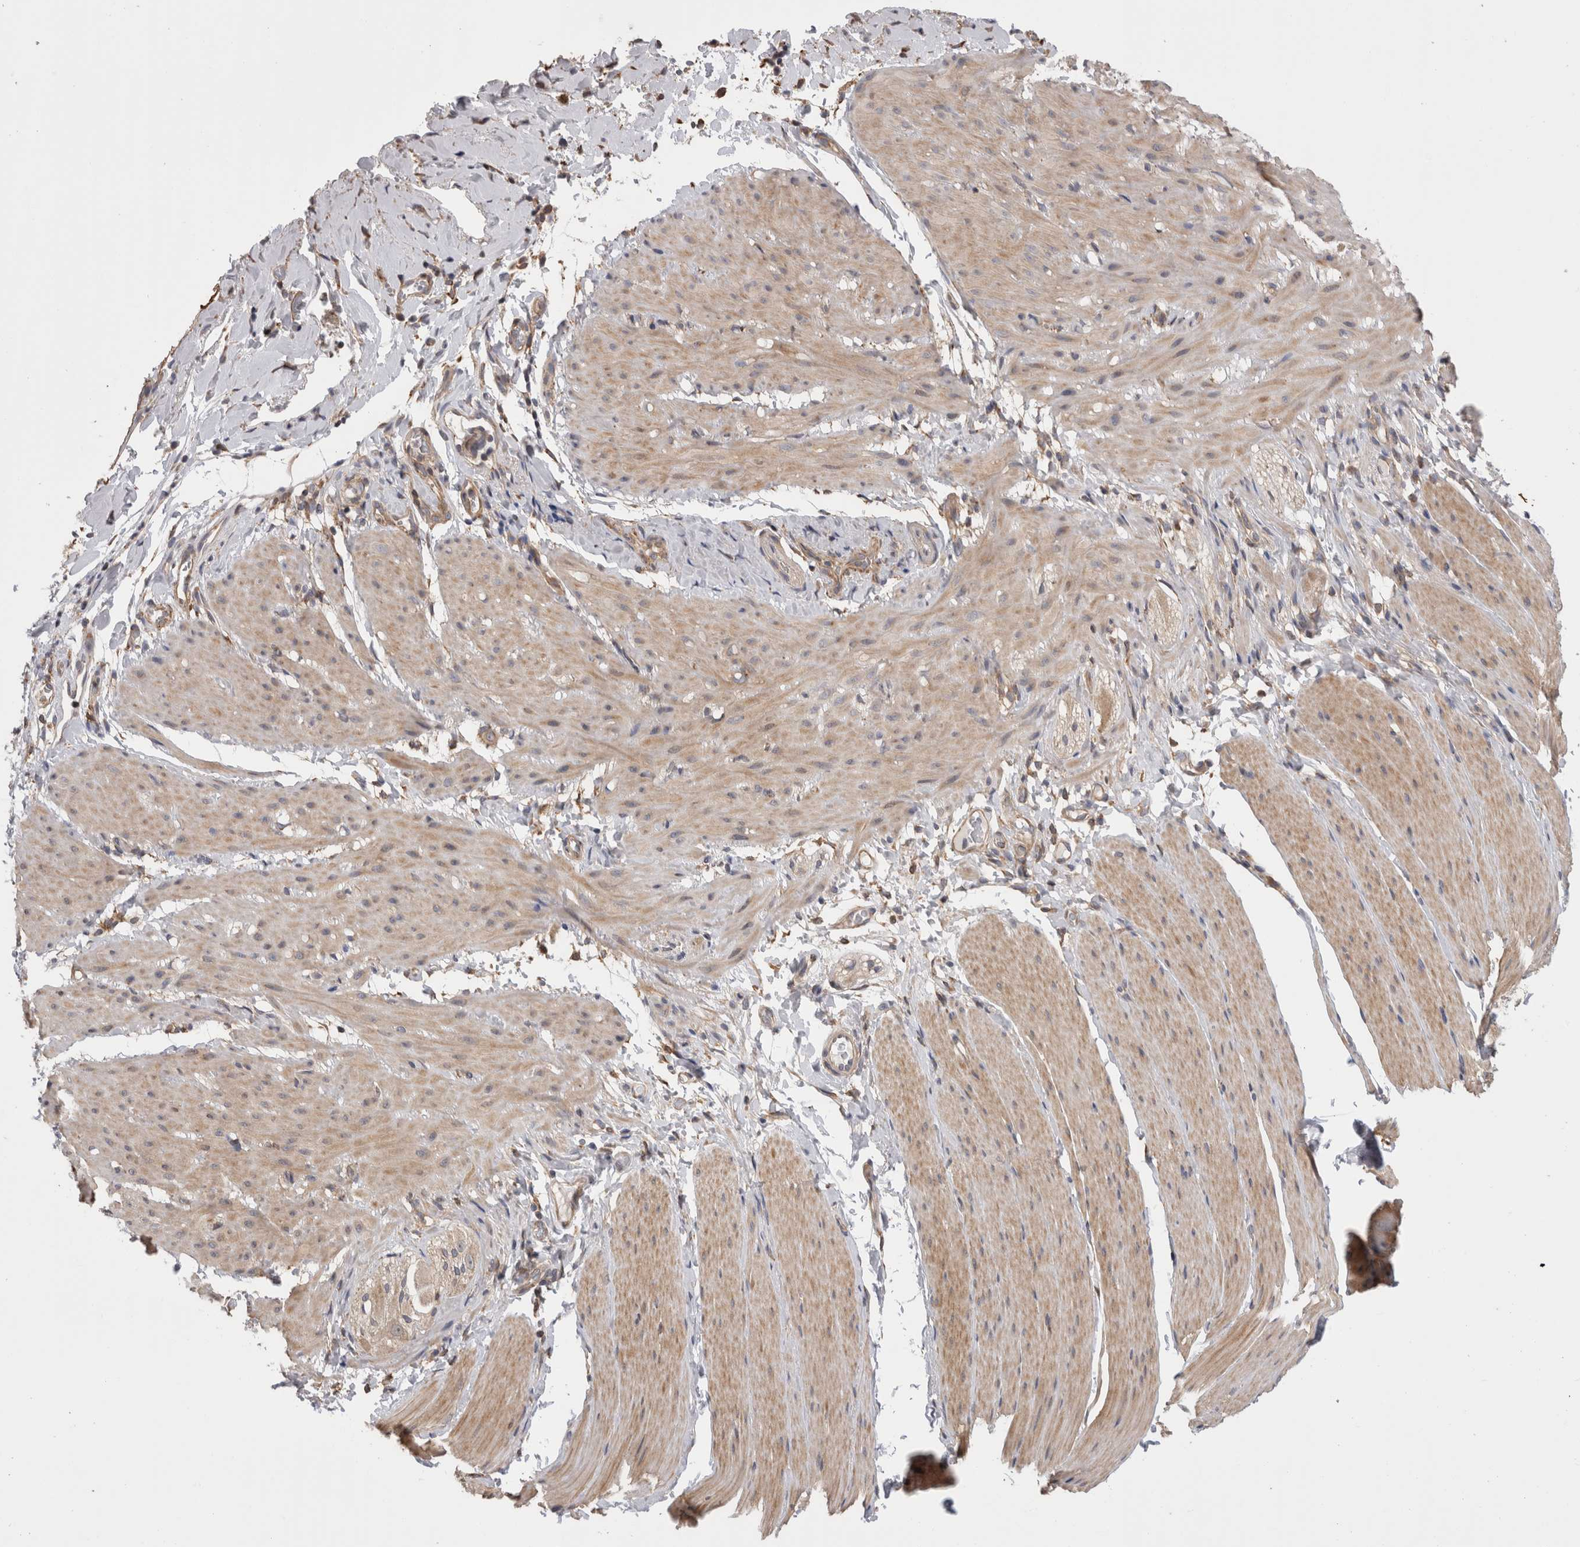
{"staining": {"intensity": "weak", "quantity": "25%-75%", "location": "cytoplasmic/membranous"}, "tissue": "smooth muscle", "cell_type": "Smooth muscle cells", "image_type": "normal", "snomed": [{"axis": "morphology", "description": "Normal tissue, NOS"}, {"axis": "topography", "description": "Smooth muscle"}, {"axis": "topography", "description": "Small intestine"}], "caption": "A micrograph of human smooth muscle stained for a protein displays weak cytoplasmic/membranous brown staining in smooth muscle cells.", "gene": "SMAP2", "patient": {"sex": "female", "age": 84}}